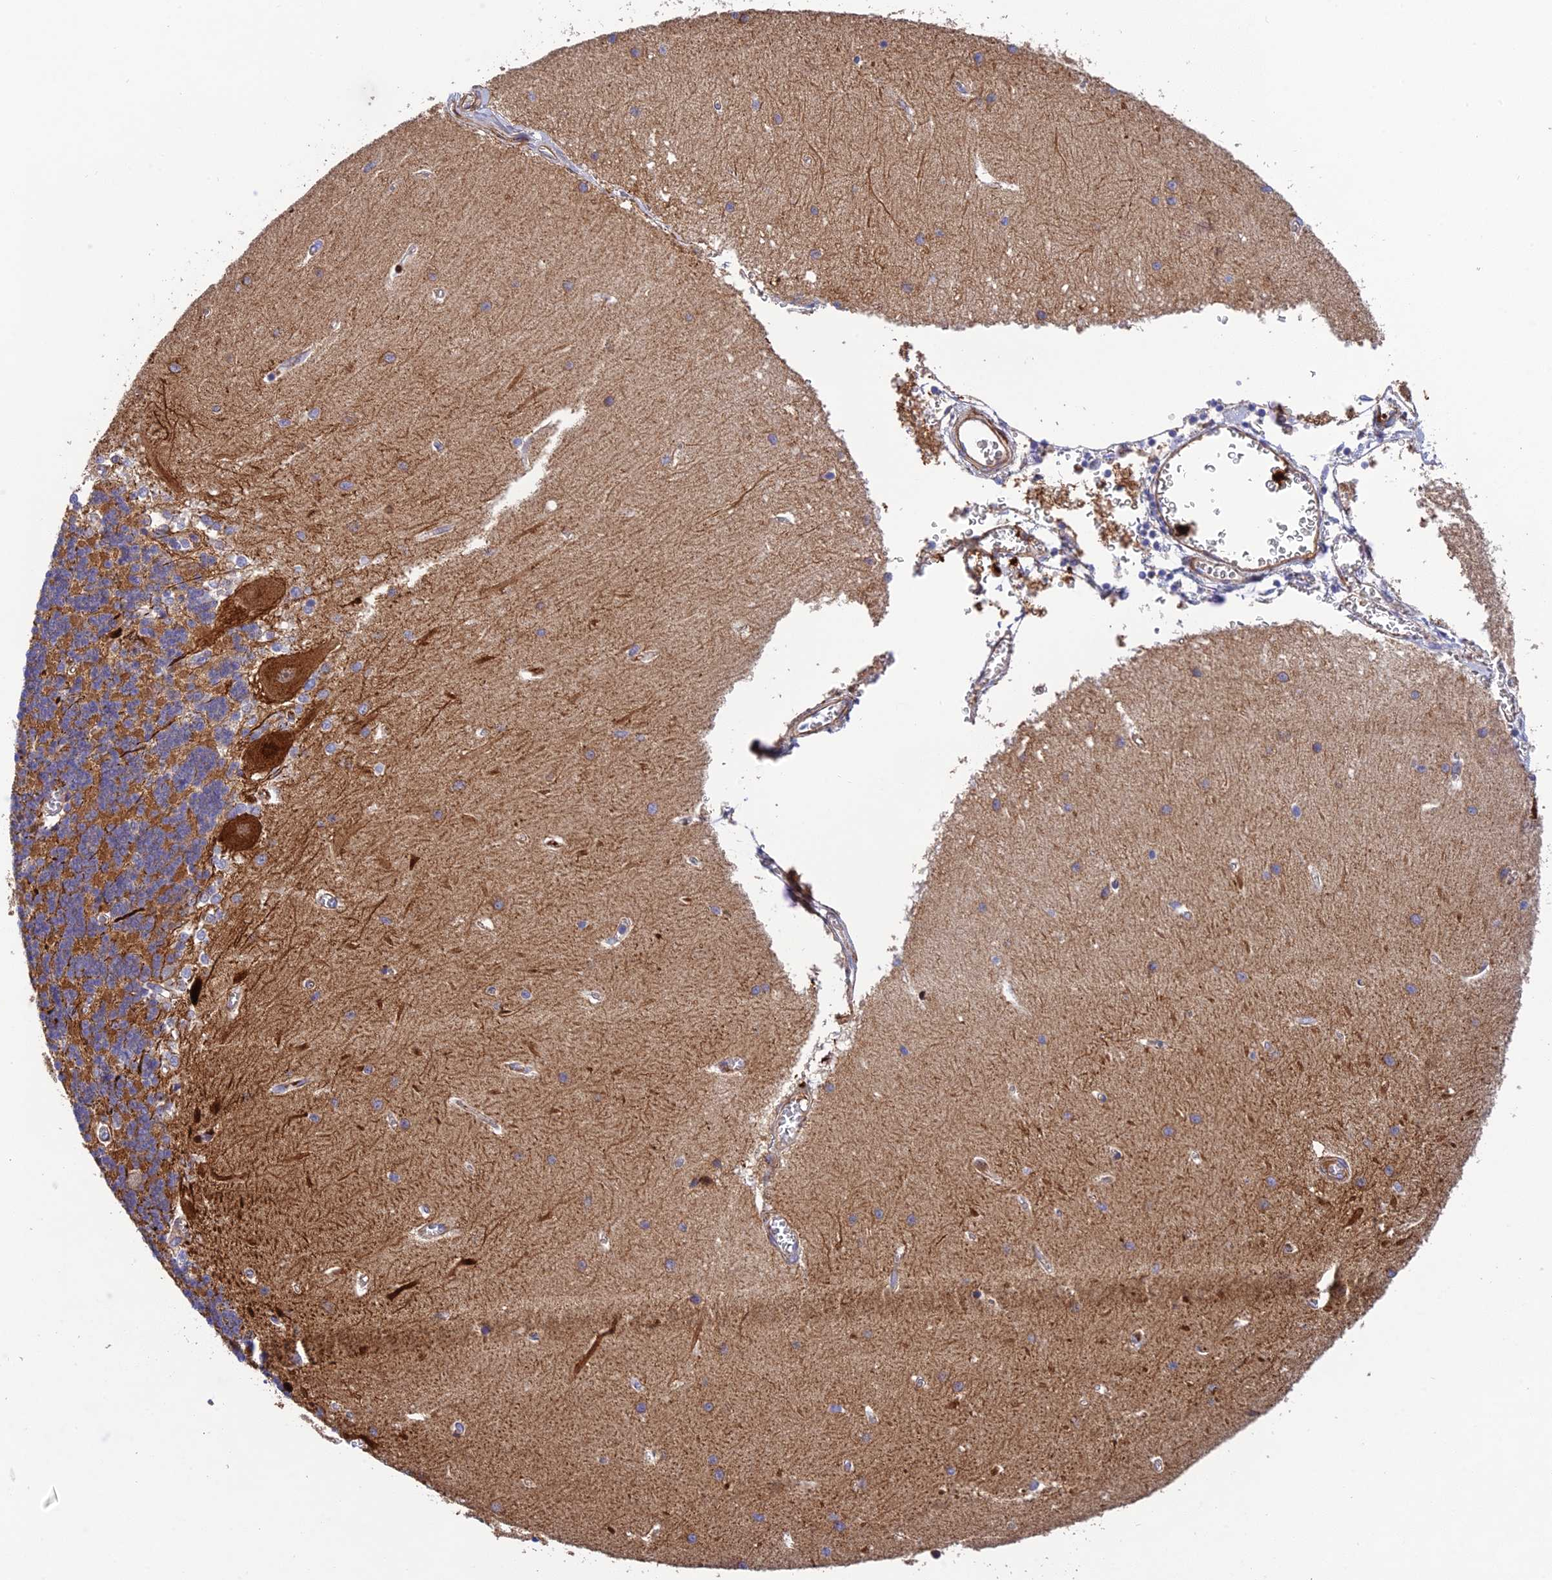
{"staining": {"intensity": "moderate", "quantity": "25%-75%", "location": "cytoplasmic/membranous"}, "tissue": "cerebellum", "cell_type": "Cells in granular layer", "image_type": "normal", "snomed": [{"axis": "morphology", "description": "Normal tissue, NOS"}, {"axis": "topography", "description": "Cerebellum"}], "caption": "Moderate cytoplasmic/membranous protein staining is appreciated in about 25%-75% of cells in granular layer in cerebellum.", "gene": "CPSF4L", "patient": {"sex": "male", "age": 37}}